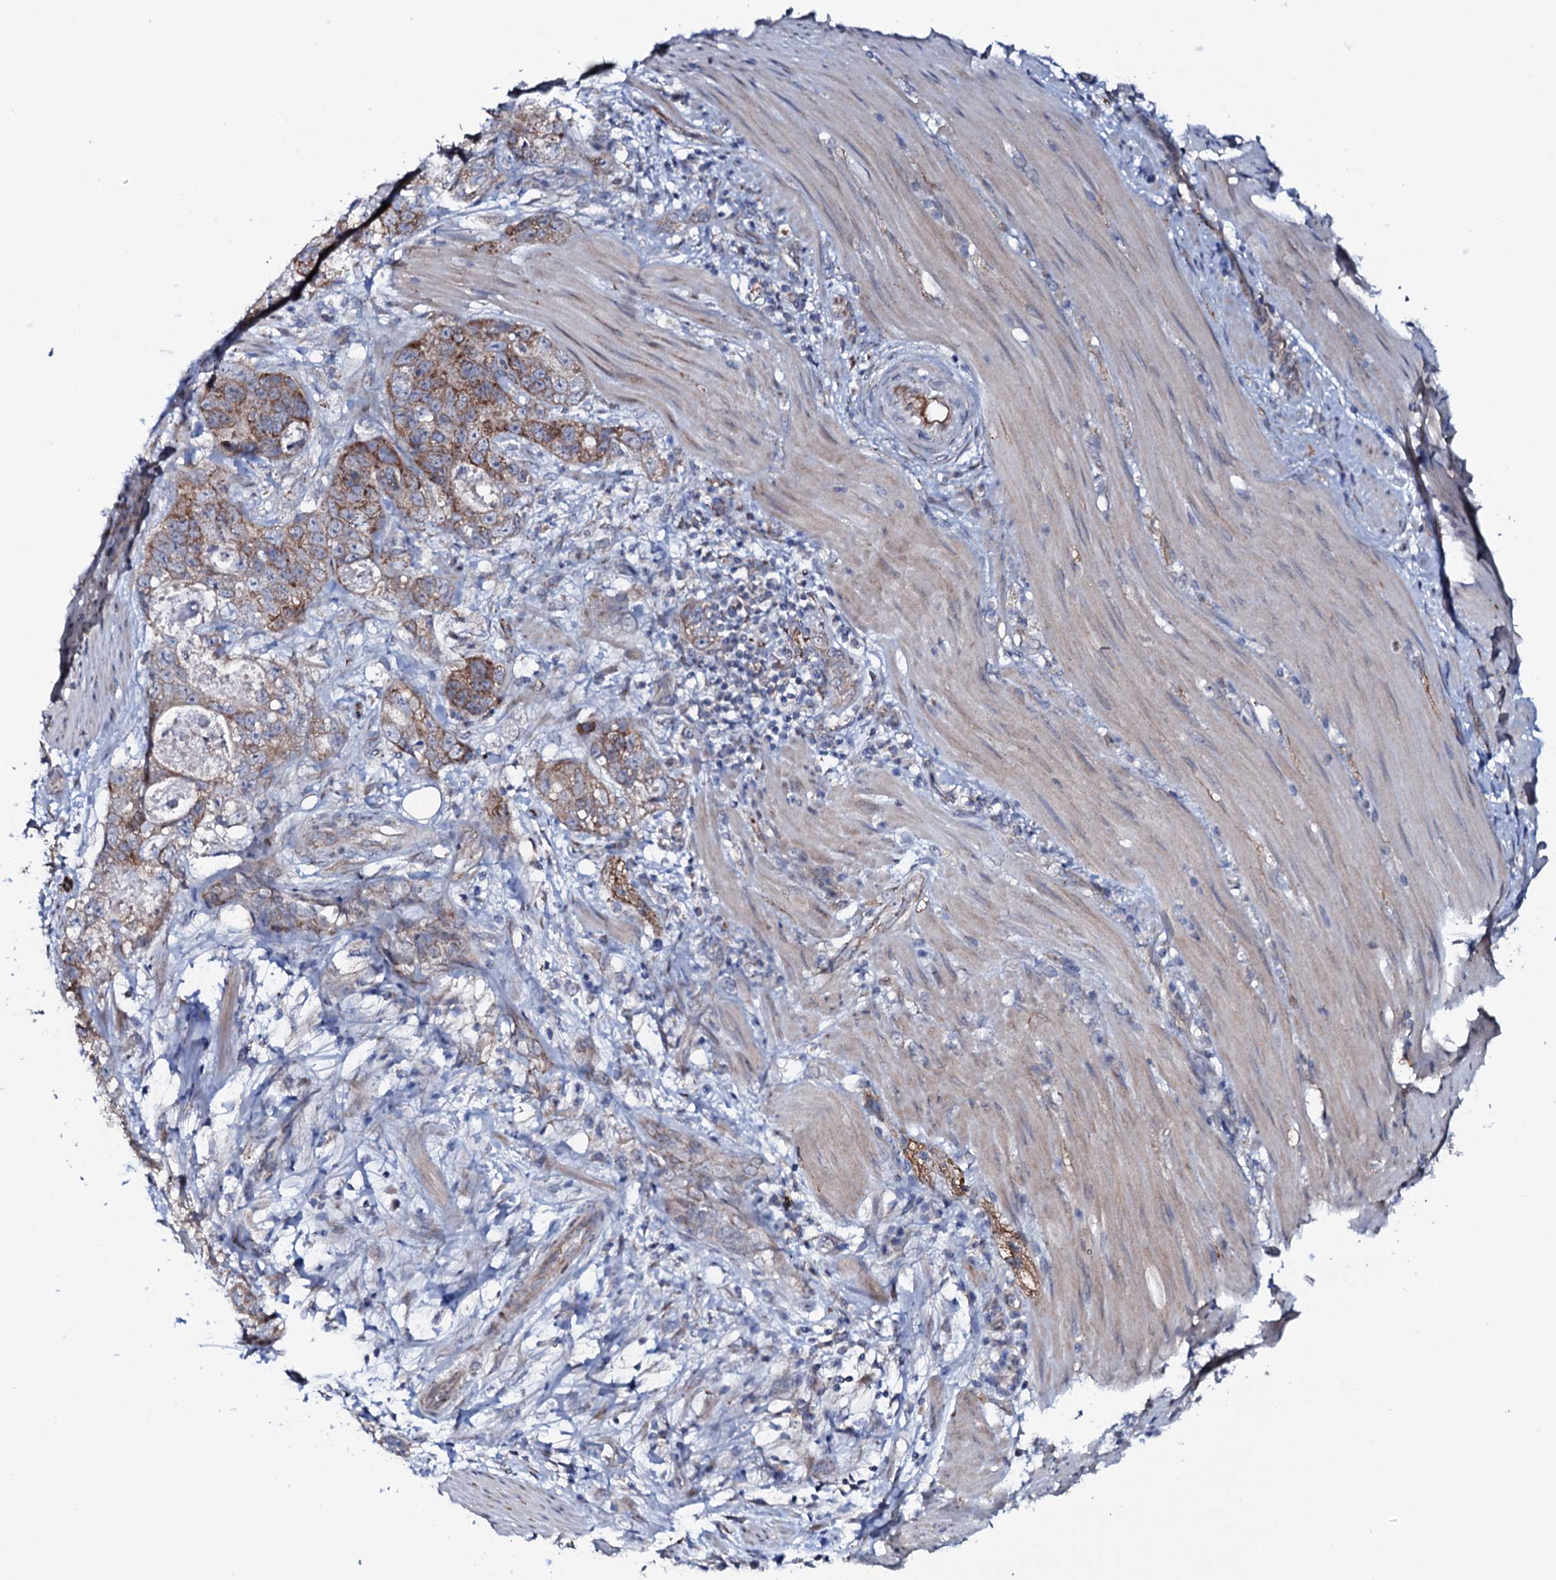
{"staining": {"intensity": "strong", "quantity": ">75%", "location": "cytoplasmic/membranous"}, "tissue": "stomach cancer", "cell_type": "Tumor cells", "image_type": "cancer", "snomed": [{"axis": "morphology", "description": "Normal tissue, NOS"}, {"axis": "morphology", "description": "Adenocarcinoma, NOS"}, {"axis": "topography", "description": "Stomach"}], "caption": "IHC staining of adenocarcinoma (stomach), which demonstrates high levels of strong cytoplasmic/membranous positivity in about >75% of tumor cells indicating strong cytoplasmic/membranous protein expression. The staining was performed using DAB (3,3'-diaminobenzidine) (brown) for protein detection and nuclei were counterstained in hematoxylin (blue).", "gene": "PPP1R3D", "patient": {"sex": "female", "age": 89}}